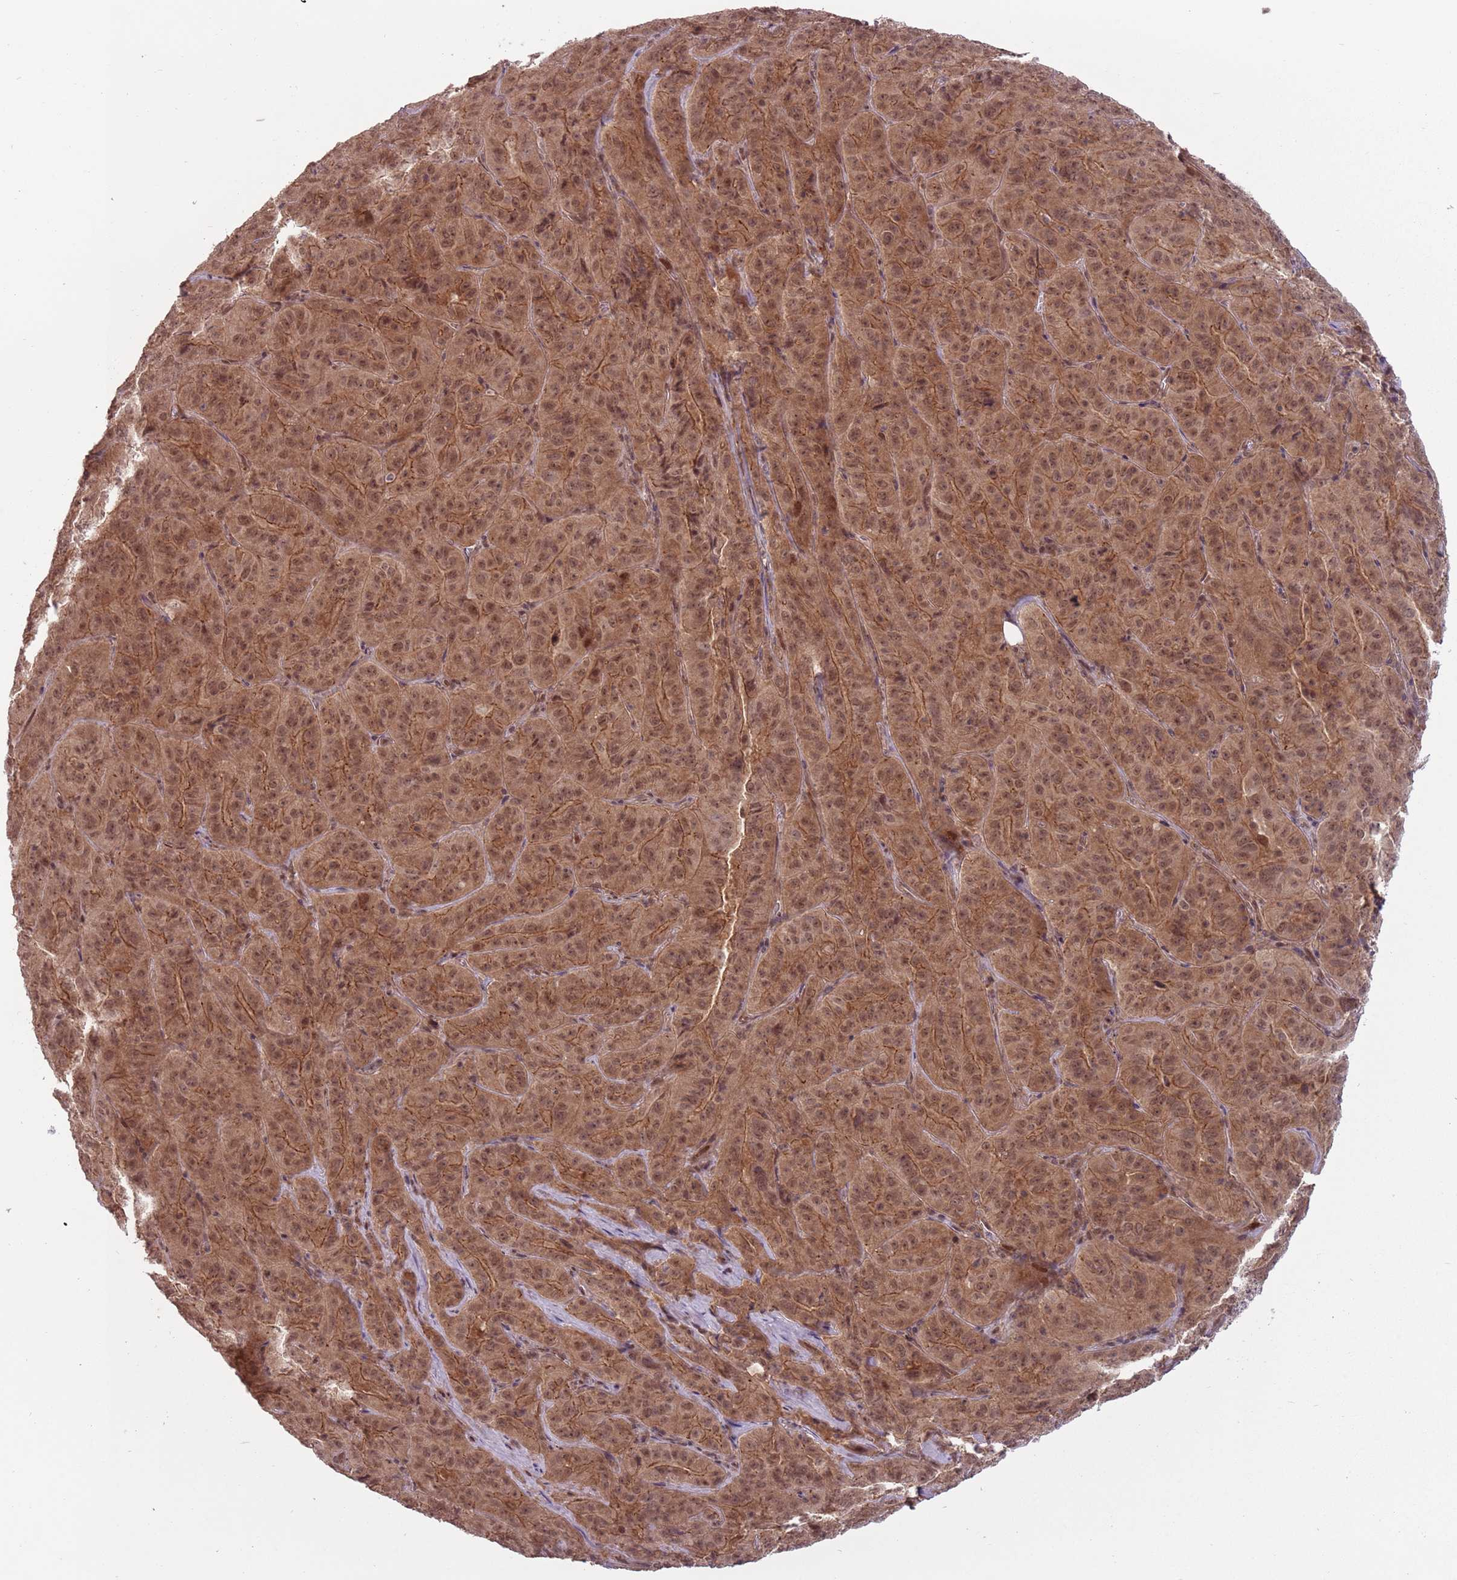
{"staining": {"intensity": "moderate", "quantity": ">75%", "location": "cytoplasmic/membranous,nuclear"}, "tissue": "pancreatic cancer", "cell_type": "Tumor cells", "image_type": "cancer", "snomed": [{"axis": "morphology", "description": "Adenocarcinoma, NOS"}, {"axis": "topography", "description": "Pancreas"}], "caption": "Approximately >75% of tumor cells in human pancreatic cancer reveal moderate cytoplasmic/membranous and nuclear protein expression as visualized by brown immunohistochemical staining.", "gene": "ADAMTS3", "patient": {"sex": "male", "age": 63}}